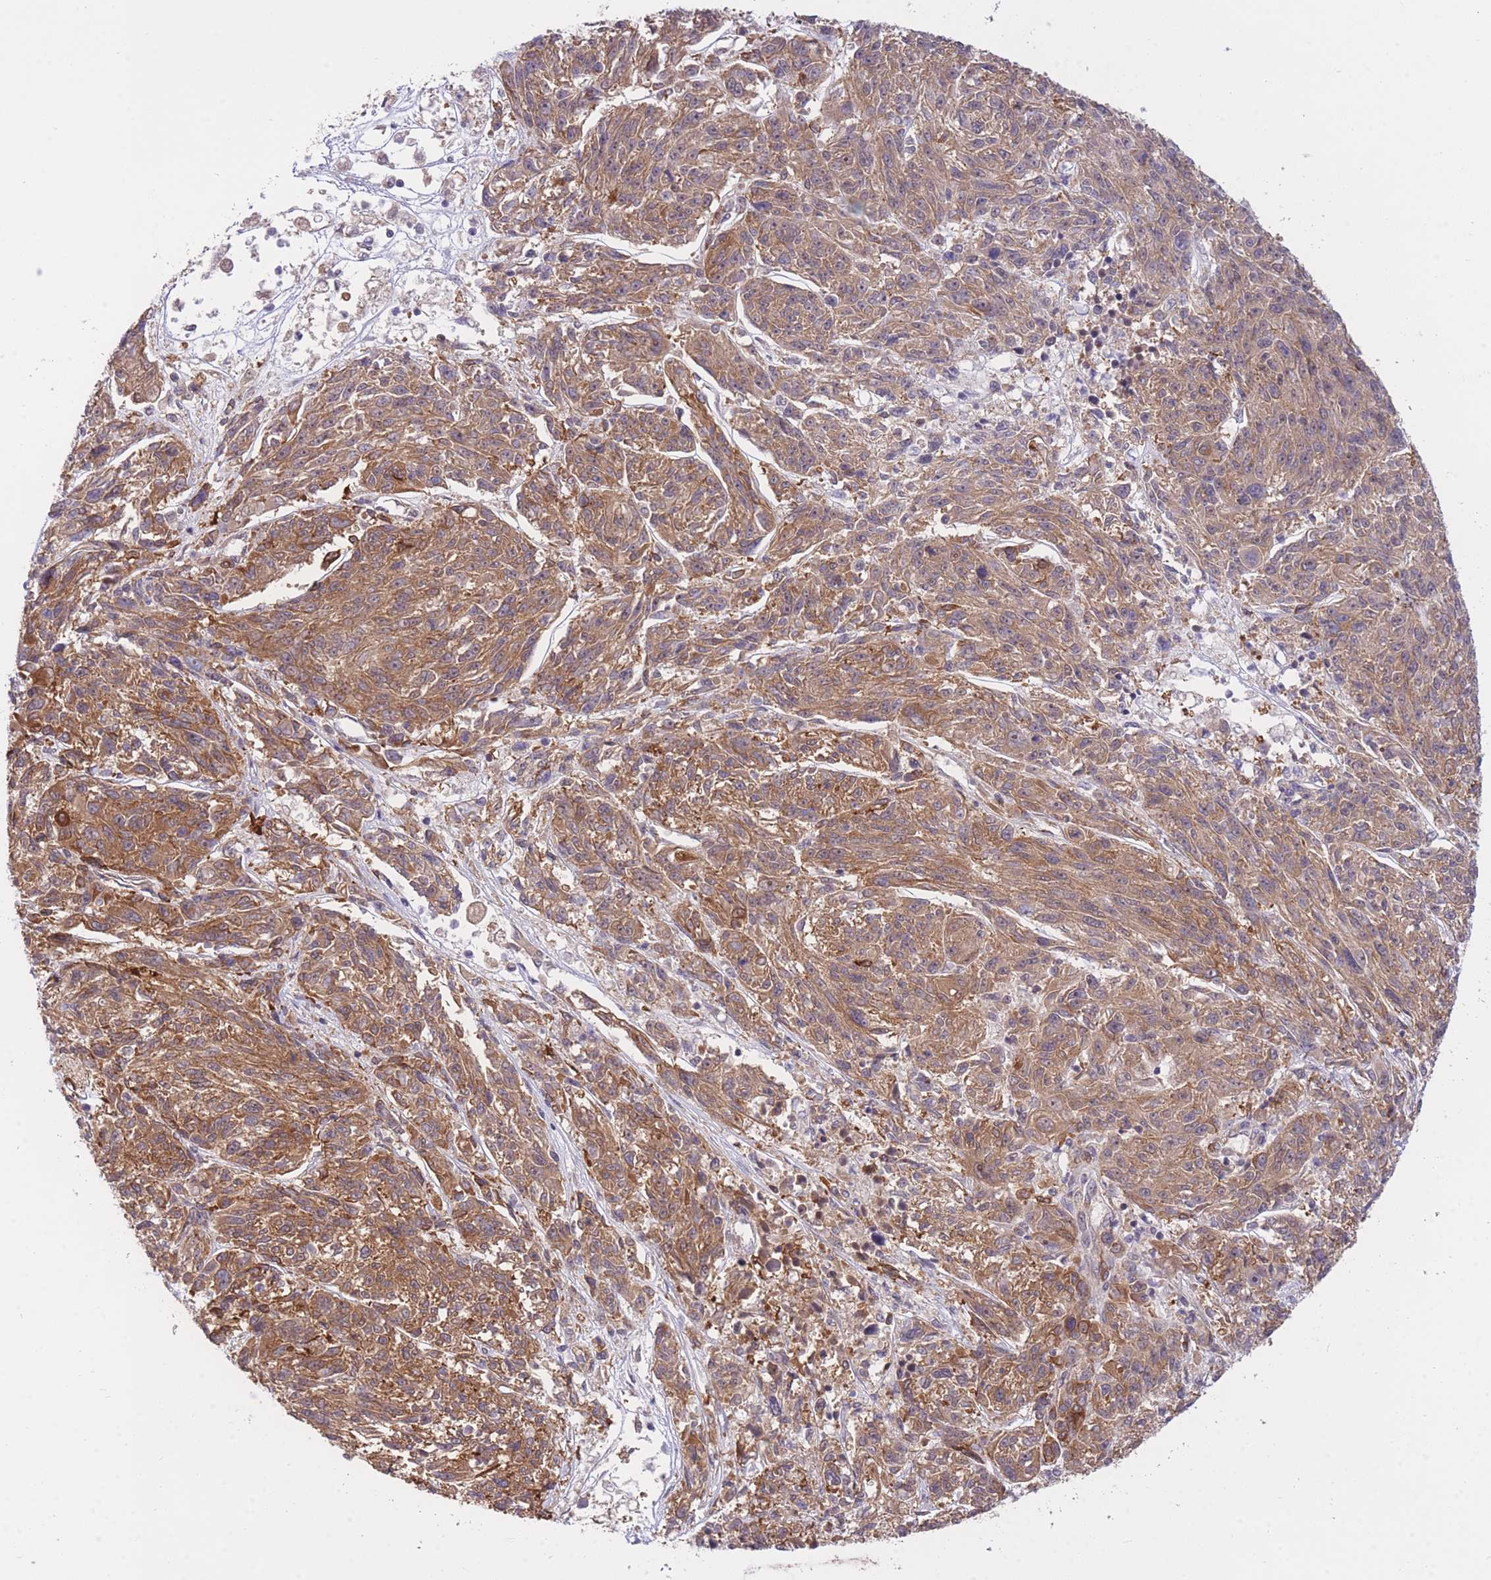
{"staining": {"intensity": "strong", "quantity": ">75%", "location": "cytoplasmic/membranous"}, "tissue": "melanoma", "cell_type": "Tumor cells", "image_type": "cancer", "snomed": [{"axis": "morphology", "description": "Malignant melanoma, NOS"}, {"axis": "topography", "description": "Skin"}], "caption": "Malignant melanoma tissue demonstrates strong cytoplasmic/membranous positivity in about >75% of tumor cells (DAB (3,3'-diaminobenzidine) IHC, brown staining for protein, blue staining for nuclei).", "gene": "EXOSC8", "patient": {"sex": "male", "age": 53}}